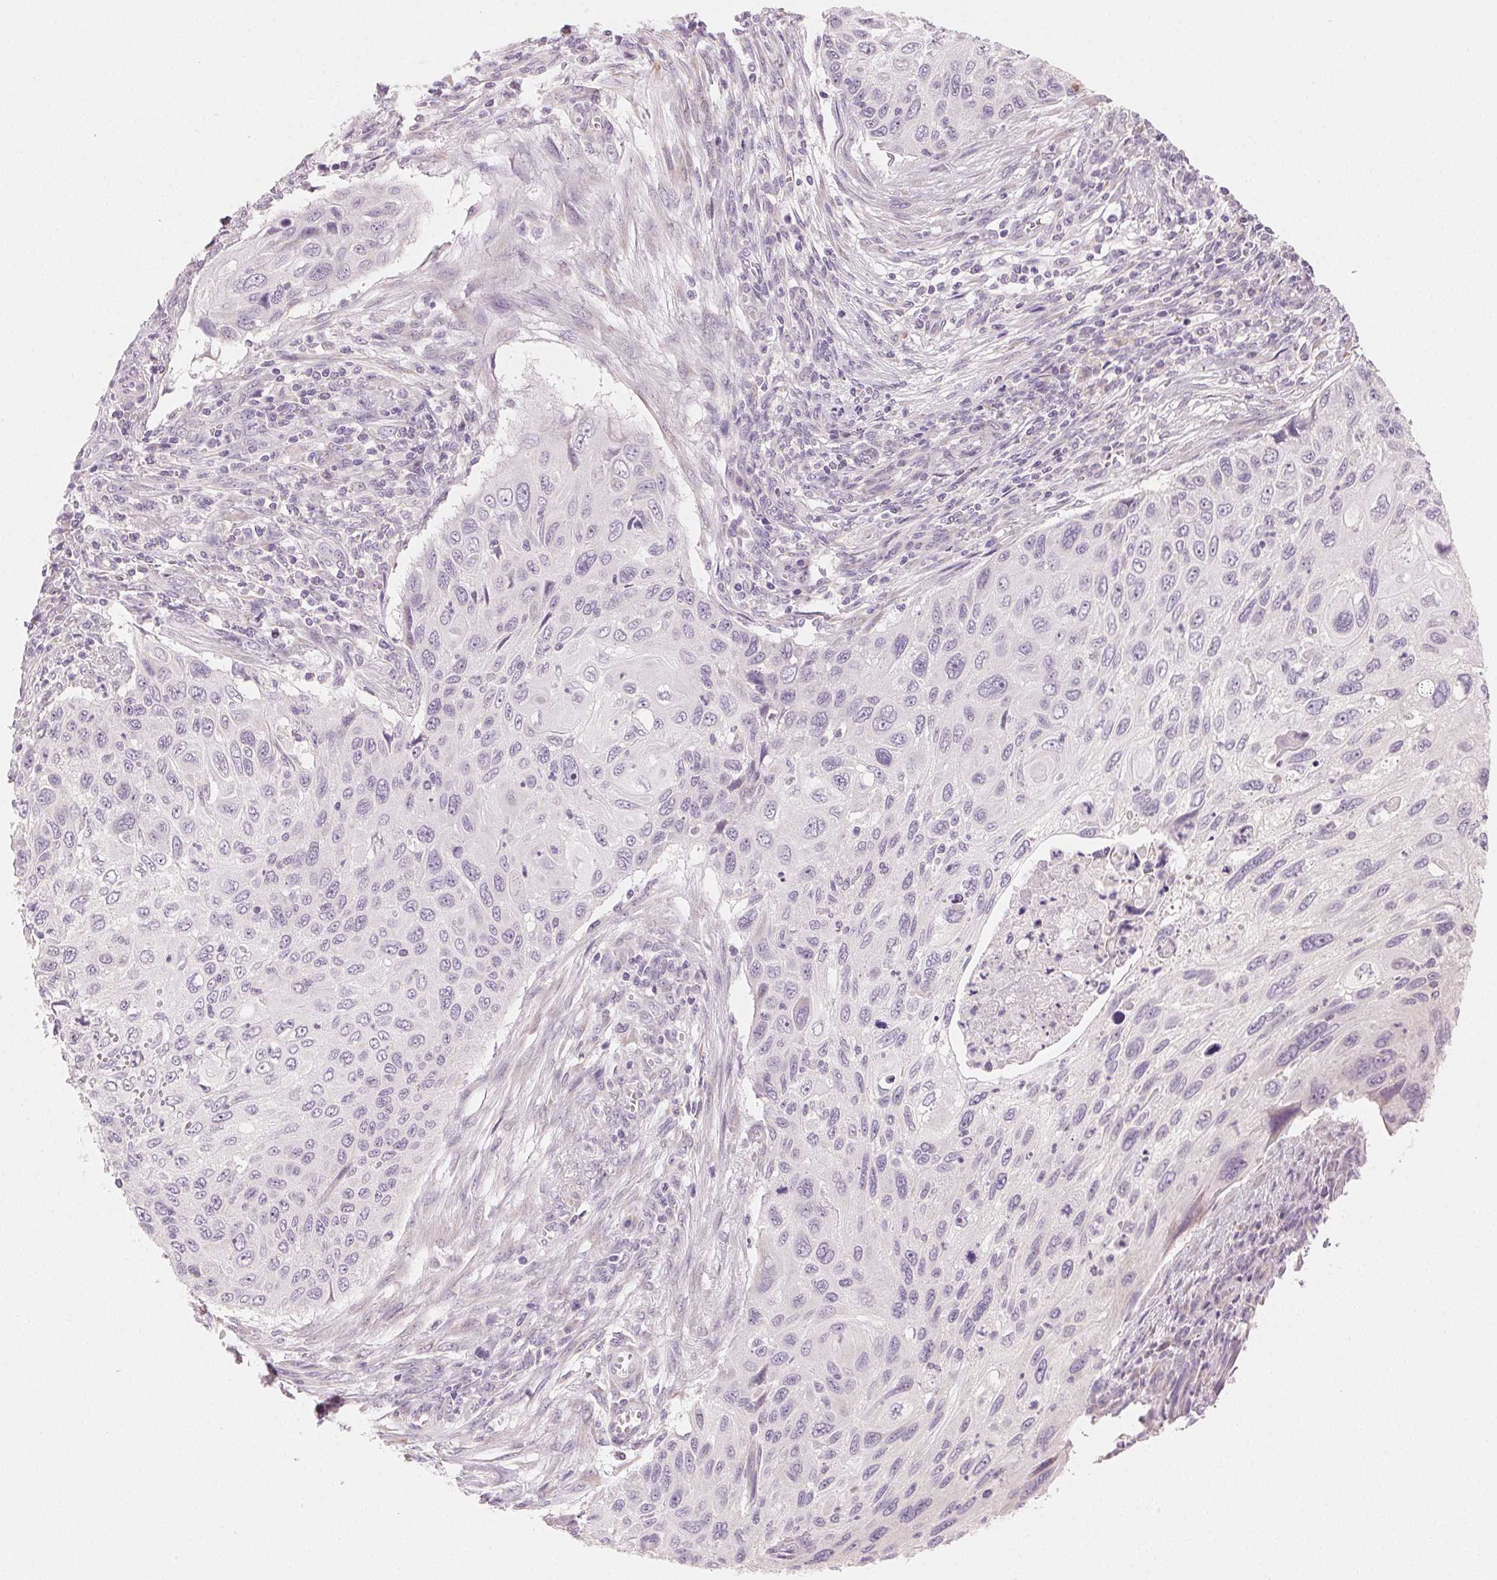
{"staining": {"intensity": "negative", "quantity": "none", "location": "none"}, "tissue": "cervical cancer", "cell_type": "Tumor cells", "image_type": "cancer", "snomed": [{"axis": "morphology", "description": "Squamous cell carcinoma, NOS"}, {"axis": "topography", "description": "Cervix"}], "caption": "Micrograph shows no significant protein expression in tumor cells of squamous cell carcinoma (cervical). (Stains: DAB (3,3'-diaminobenzidine) IHC with hematoxylin counter stain, Microscopy: brightfield microscopy at high magnification).", "gene": "MYBL1", "patient": {"sex": "female", "age": 70}}